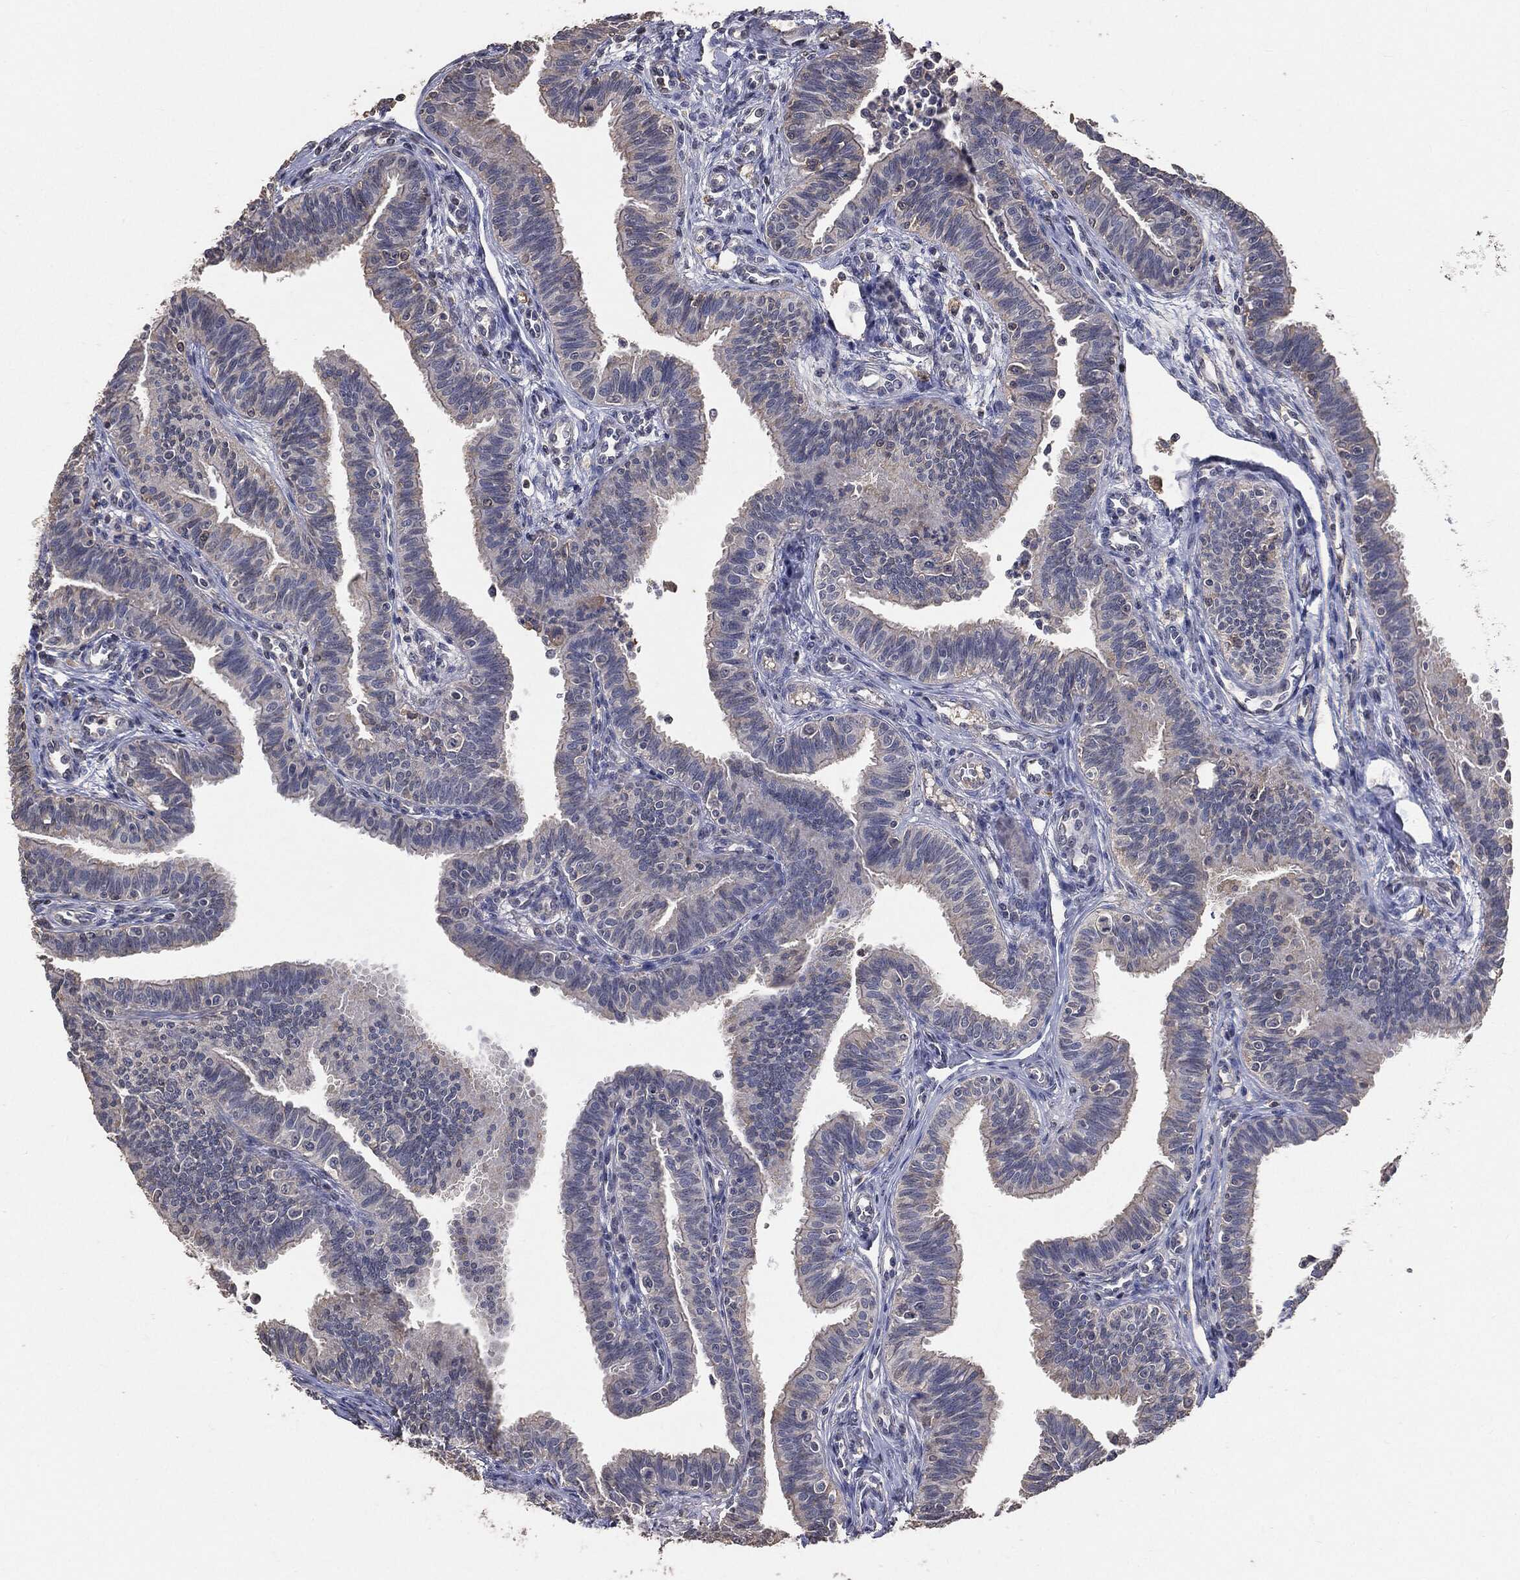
{"staining": {"intensity": "moderate", "quantity": "<25%", "location": "cytoplasmic/membranous"}, "tissue": "fallopian tube", "cell_type": "Glandular cells", "image_type": "normal", "snomed": [{"axis": "morphology", "description": "Normal tissue, NOS"}, {"axis": "topography", "description": "Fallopian tube"}], "caption": "About <25% of glandular cells in normal human fallopian tube demonstrate moderate cytoplasmic/membranous protein expression as visualized by brown immunohistochemical staining.", "gene": "SNAP25", "patient": {"sex": "female", "age": 36}}